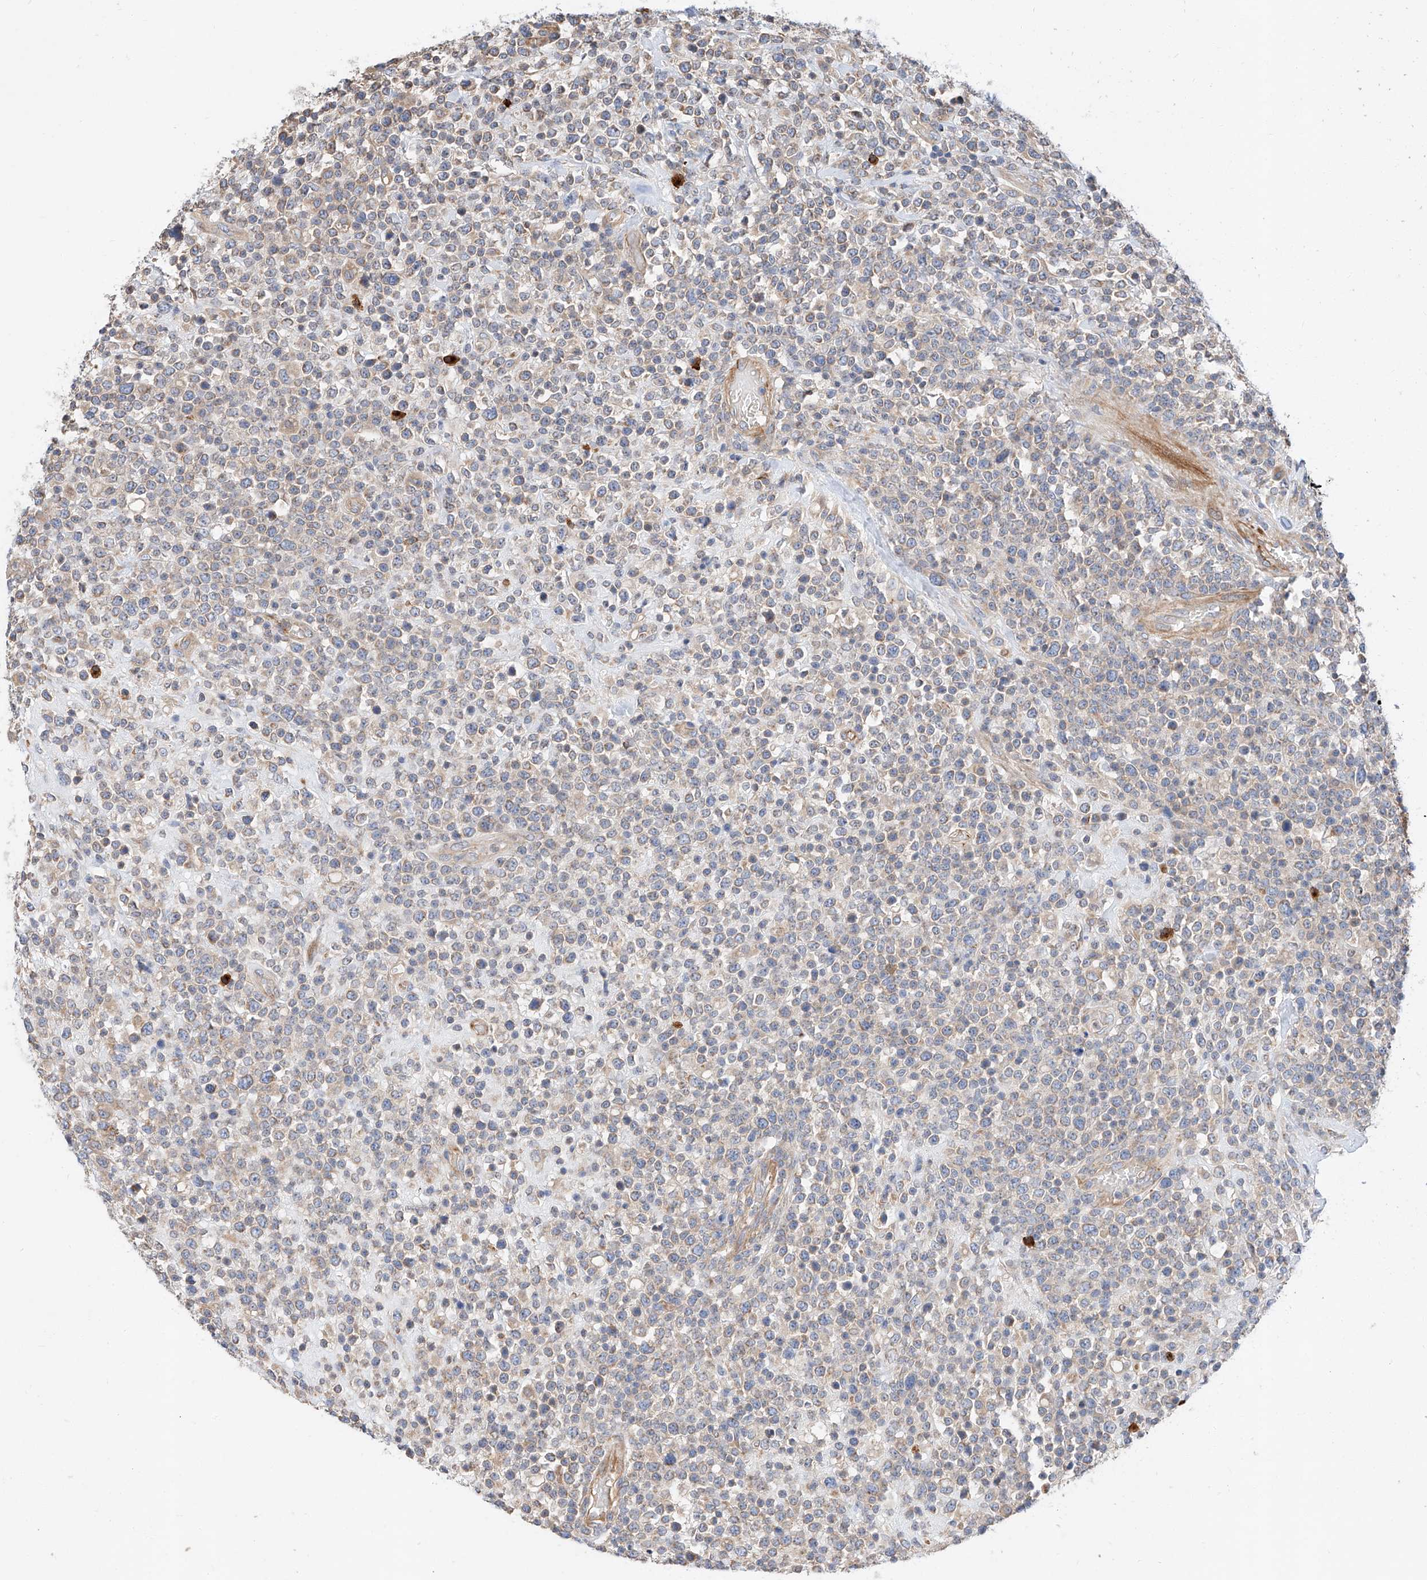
{"staining": {"intensity": "weak", "quantity": "<25%", "location": "cytoplasmic/membranous"}, "tissue": "lymphoma", "cell_type": "Tumor cells", "image_type": "cancer", "snomed": [{"axis": "morphology", "description": "Malignant lymphoma, non-Hodgkin's type, High grade"}, {"axis": "topography", "description": "Colon"}], "caption": "A micrograph of human malignant lymphoma, non-Hodgkin's type (high-grade) is negative for staining in tumor cells.", "gene": "GLMN", "patient": {"sex": "female", "age": 53}}